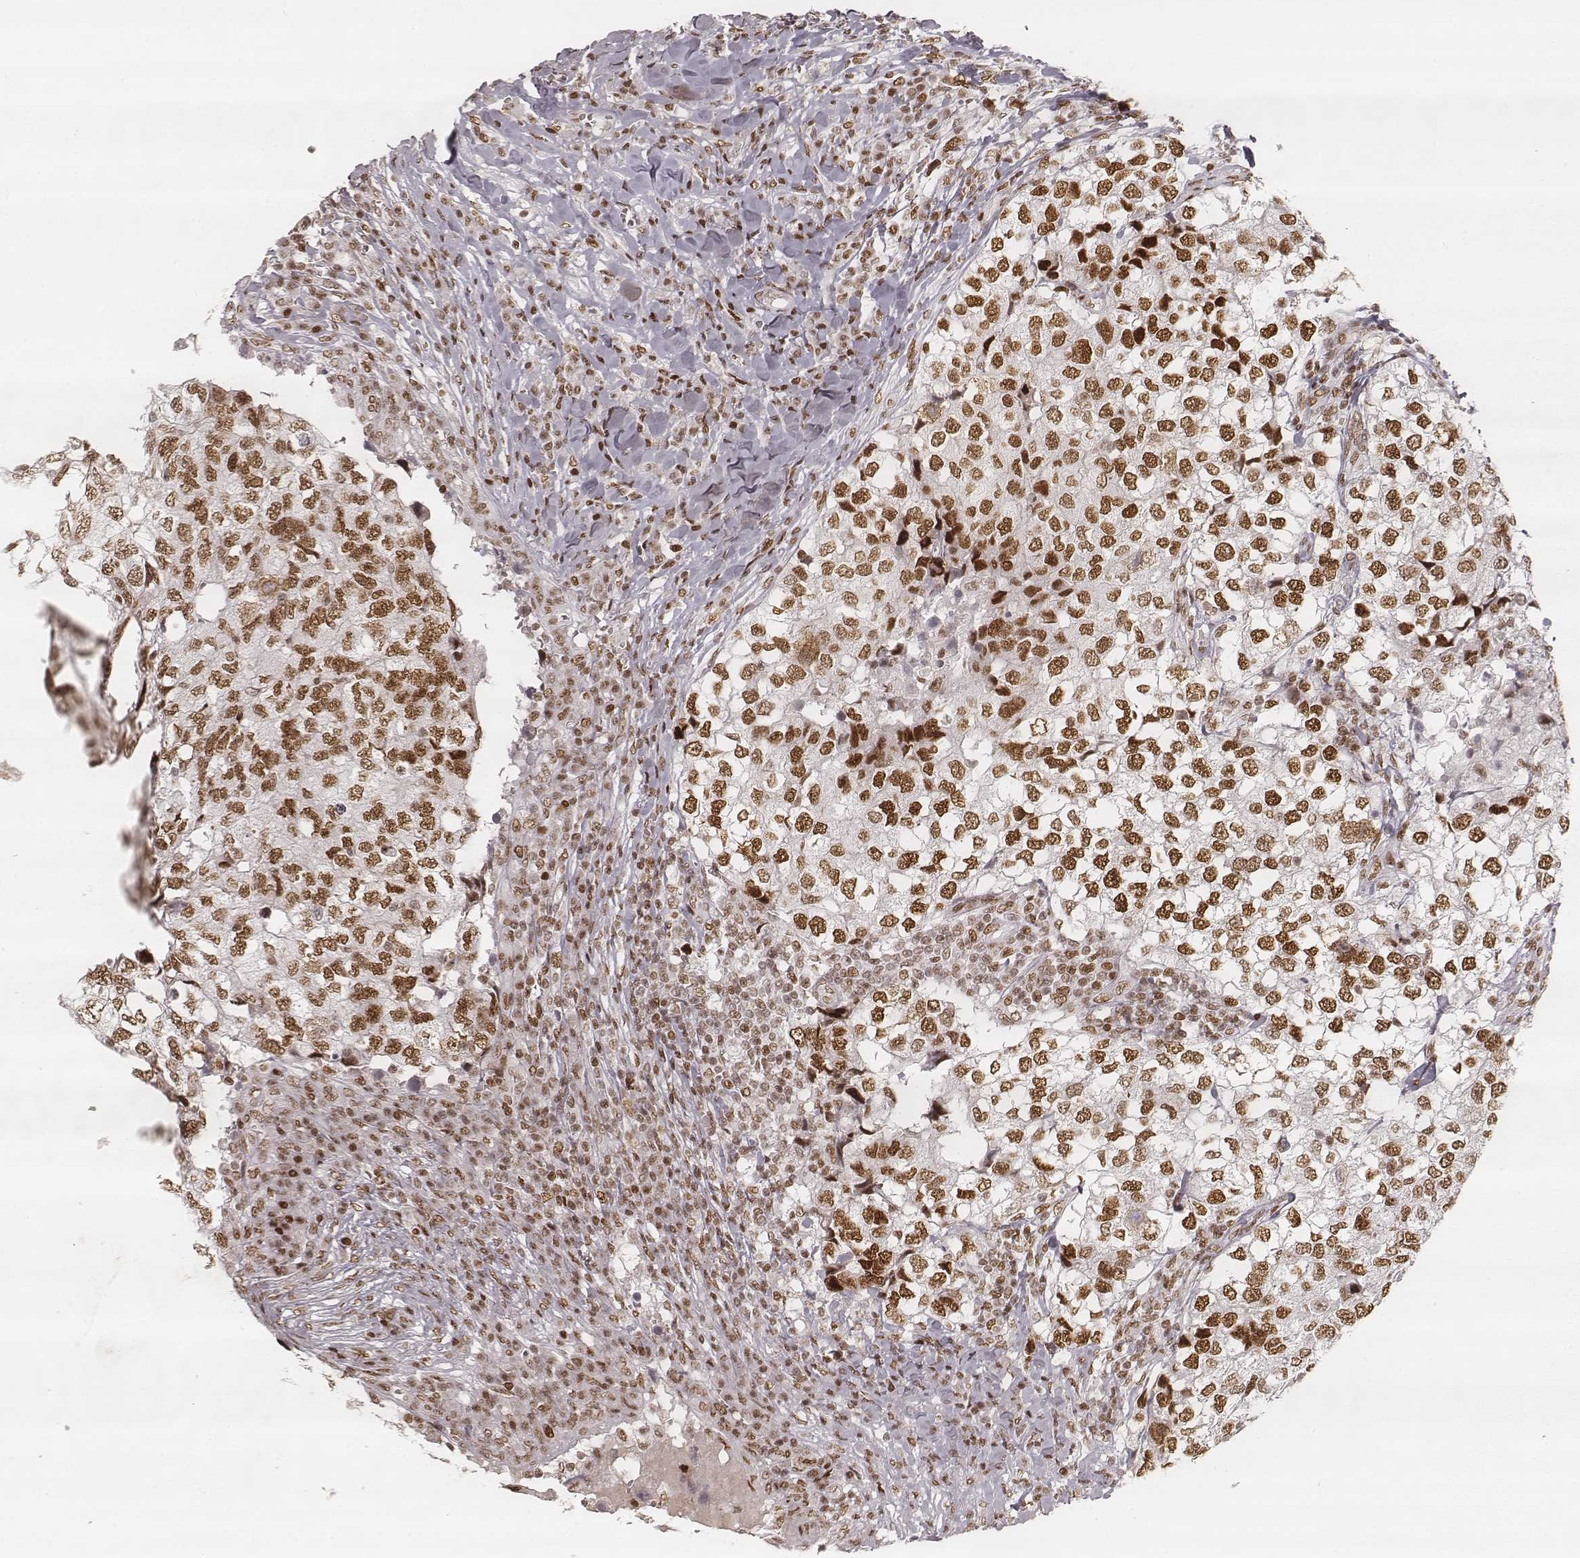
{"staining": {"intensity": "moderate", "quantity": ">75%", "location": "nuclear"}, "tissue": "breast cancer", "cell_type": "Tumor cells", "image_type": "cancer", "snomed": [{"axis": "morphology", "description": "Duct carcinoma"}, {"axis": "topography", "description": "Breast"}], "caption": "This histopathology image shows immunohistochemistry staining of breast cancer, with medium moderate nuclear staining in about >75% of tumor cells.", "gene": "HNRNPC", "patient": {"sex": "female", "age": 30}}